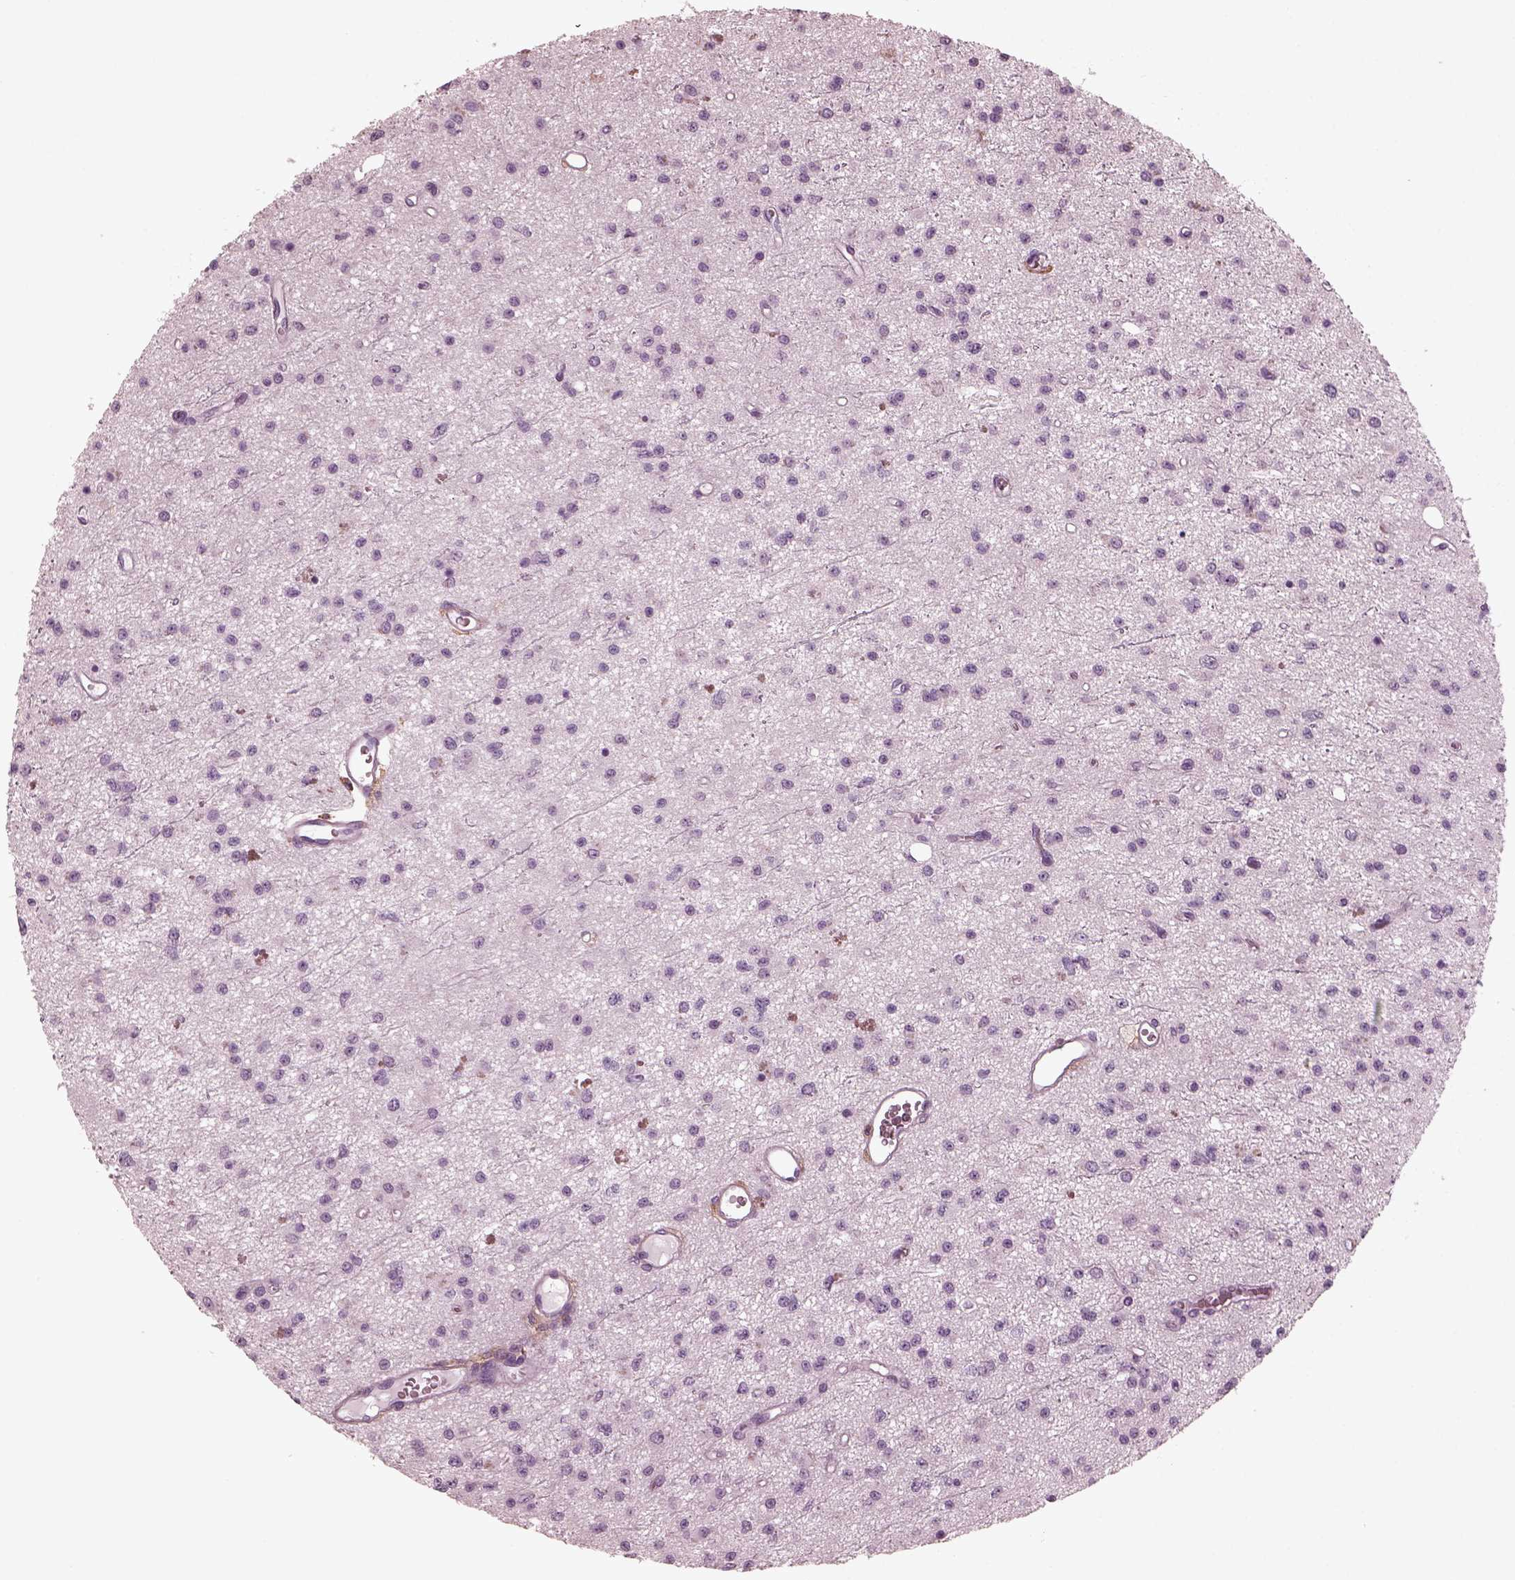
{"staining": {"intensity": "negative", "quantity": "none", "location": "none"}, "tissue": "glioma", "cell_type": "Tumor cells", "image_type": "cancer", "snomed": [{"axis": "morphology", "description": "Glioma, malignant, Low grade"}, {"axis": "topography", "description": "Brain"}], "caption": "Image shows no significant protein positivity in tumor cells of malignant glioma (low-grade).", "gene": "CGA", "patient": {"sex": "female", "age": 45}}